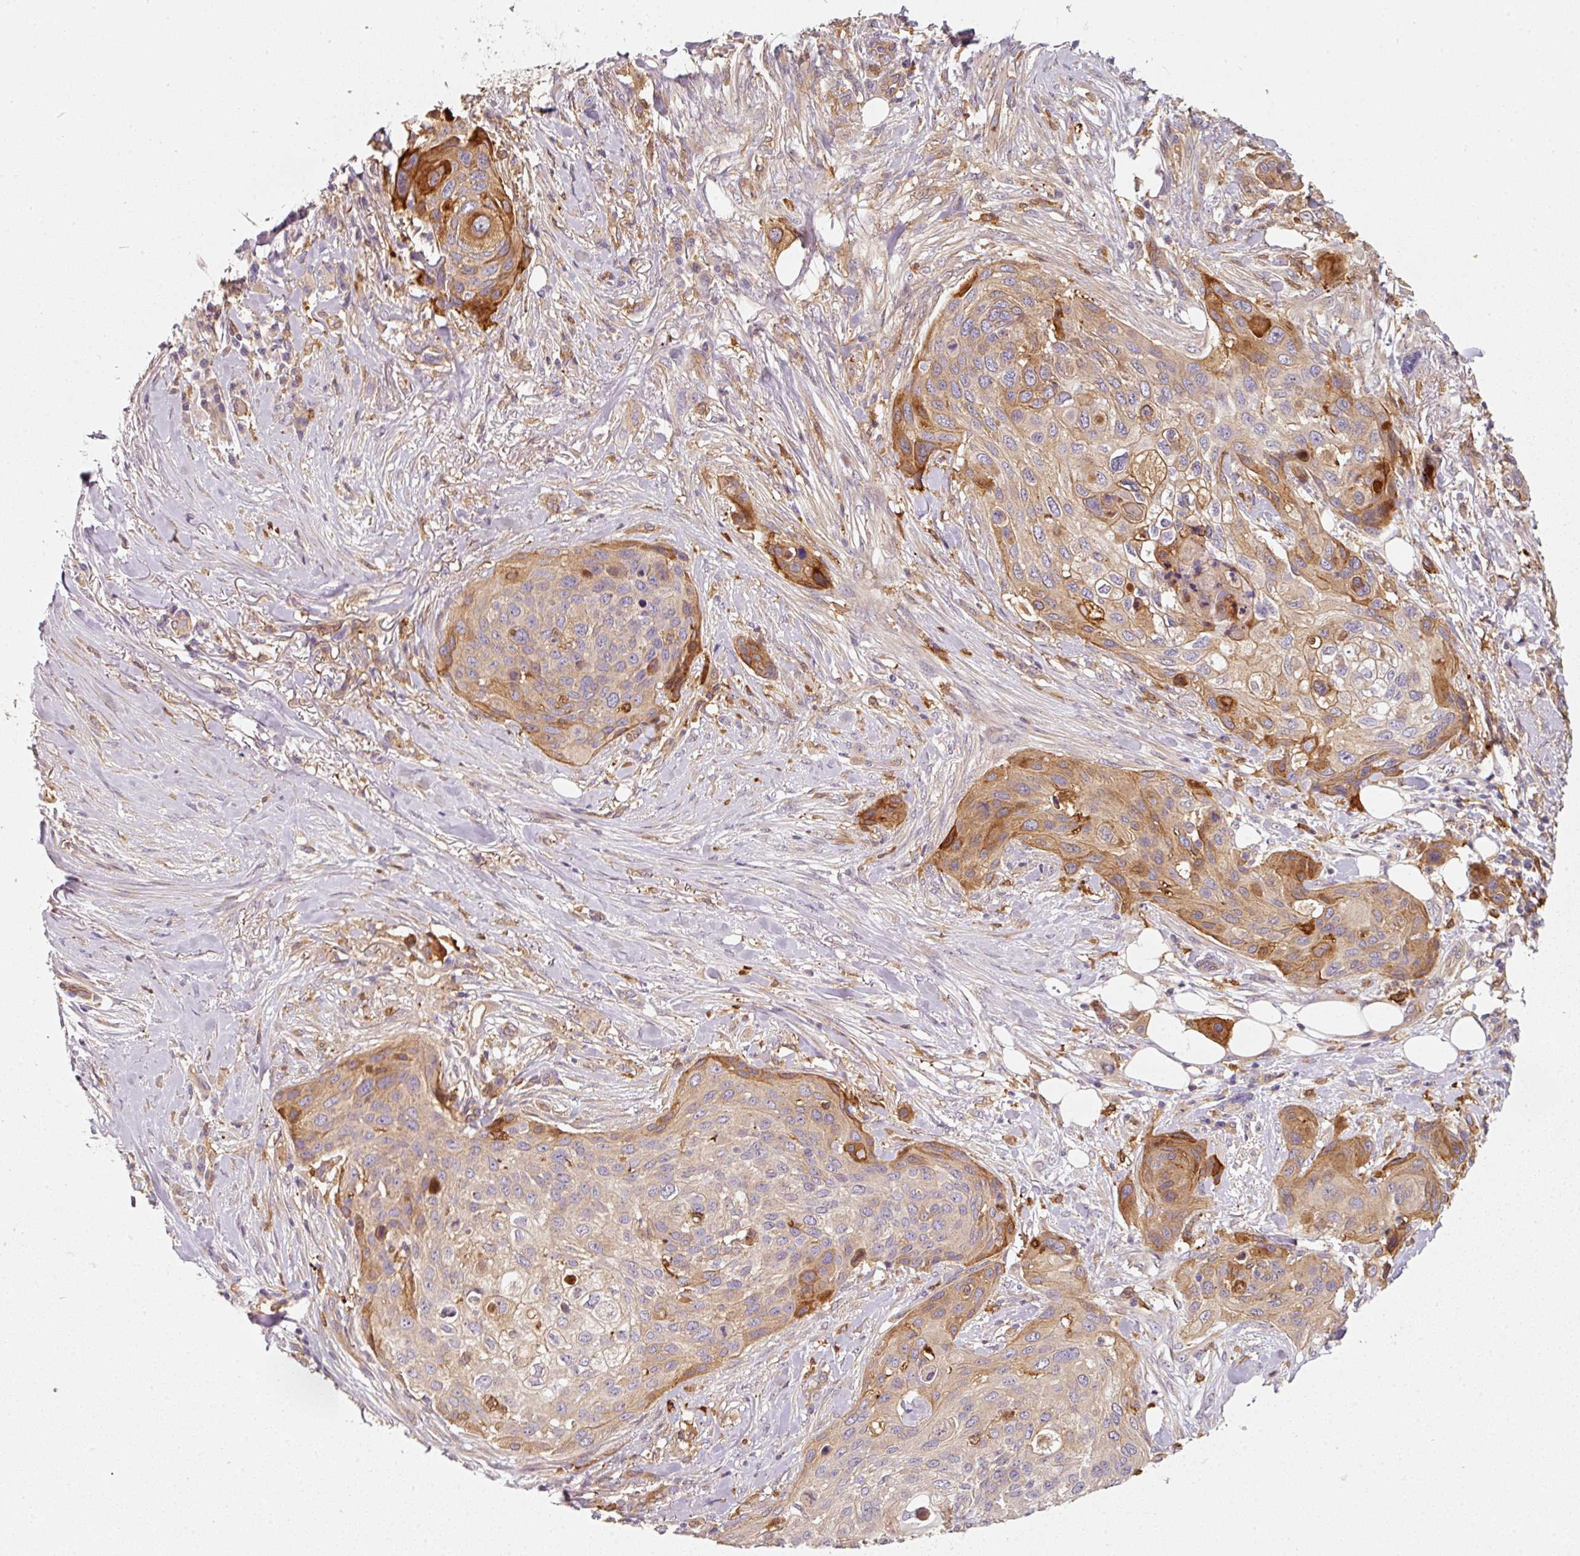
{"staining": {"intensity": "moderate", "quantity": "<25%", "location": "cytoplasmic/membranous"}, "tissue": "skin cancer", "cell_type": "Tumor cells", "image_type": "cancer", "snomed": [{"axis": "morphology", "description": "Squamous cell carcinoma, NOS"}, {"axis": "topography", "description": "Skin"}], "caption": "A micrograph showing moderate cytoplasmic/membranous expression in approximately <25% of tumor cells in squamous cell carcinoma (skin), as visualized by brown immunohistochemical staining.", "gene": "IQGAP2", "patient": {"sex": "female", "age": 87}}